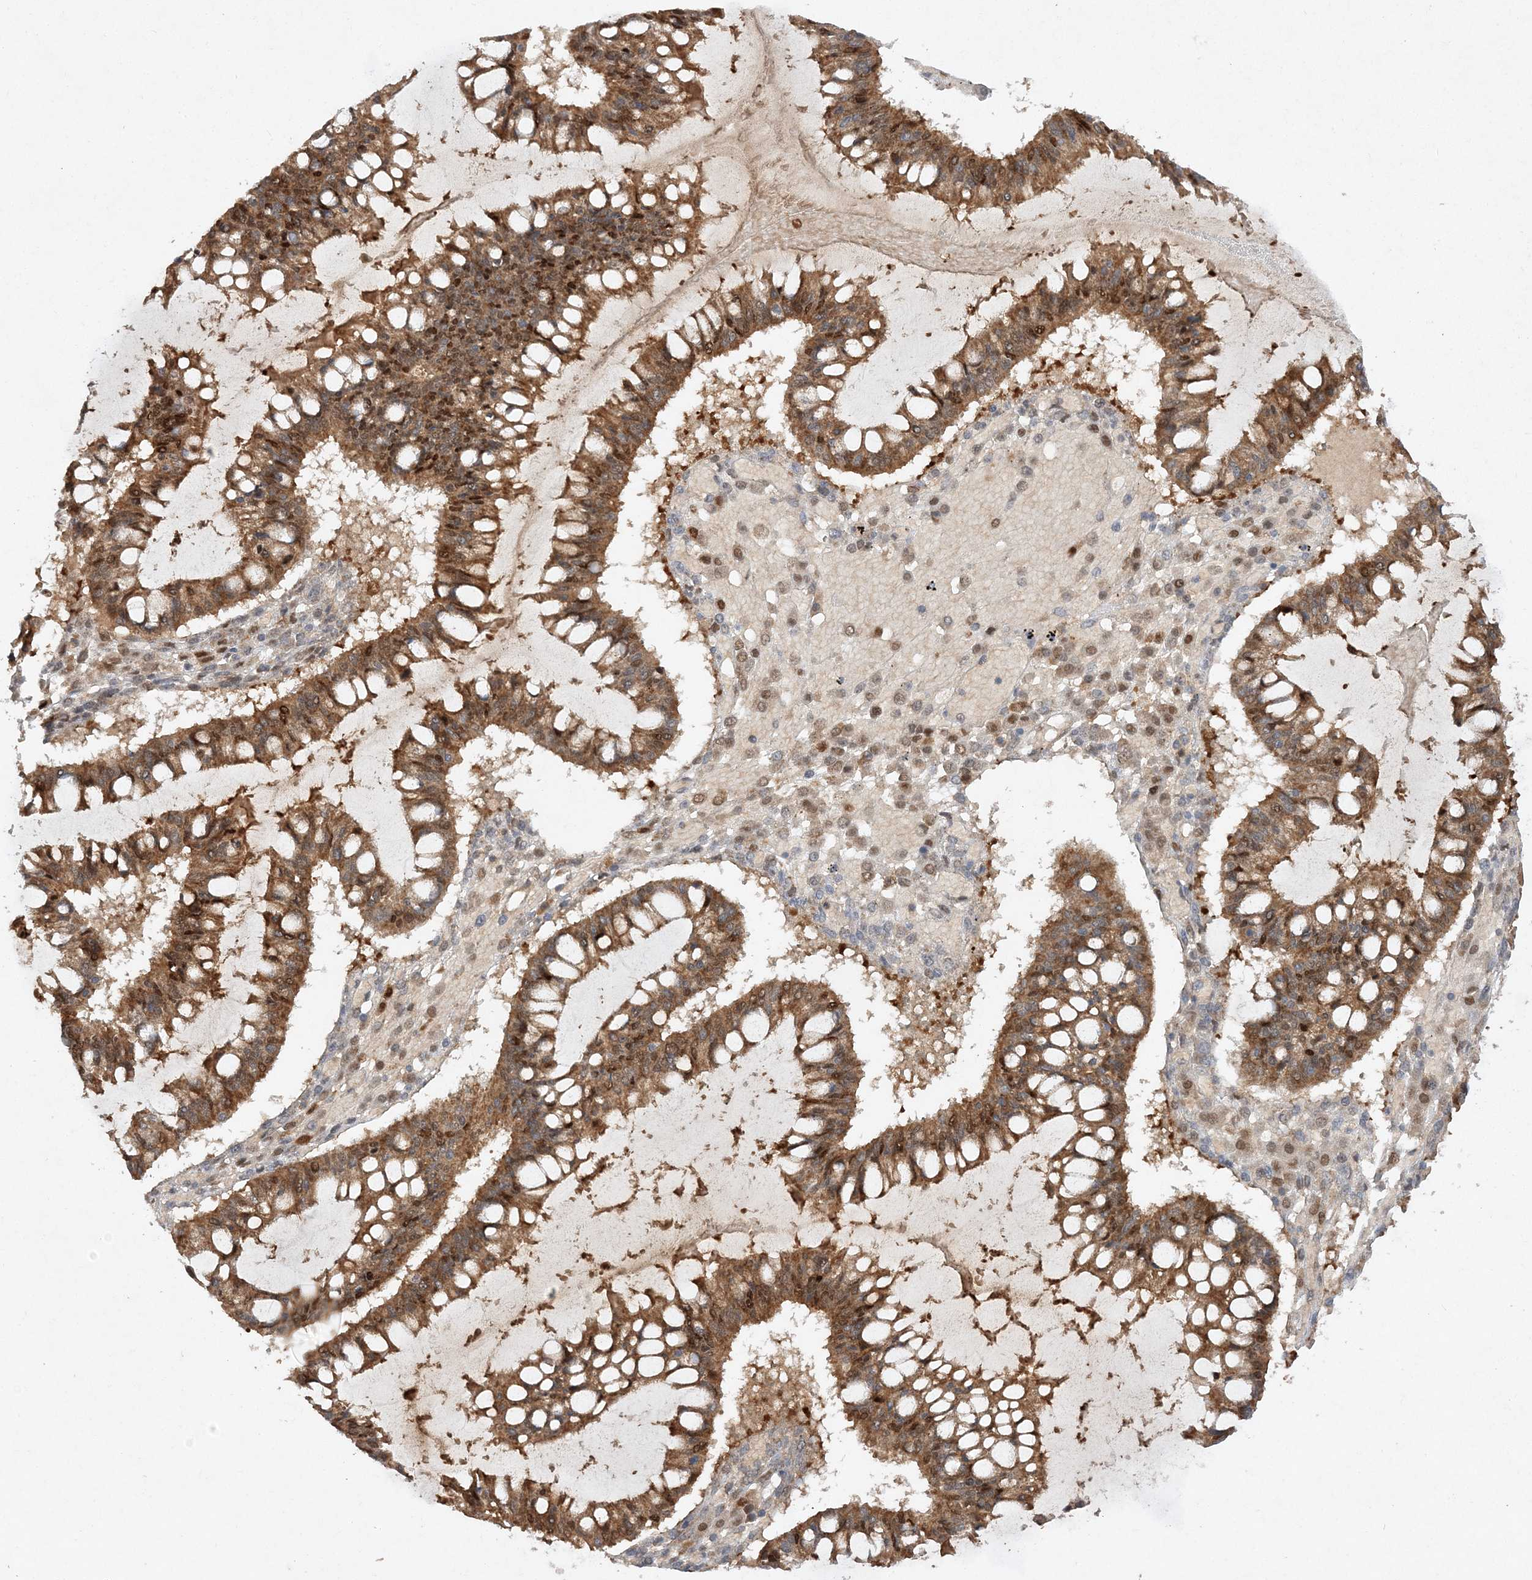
{"staining": {"intensity": "moderate", "quantity": ">75%", "location": "cytoplasmic/membranous,nuclear"}, "tissue": "ovarian cancer", "cell_type": "Tumor cells", "image_type": "cancer", "snomed": [{"axis": "morphology", "description": "Cystadenocarcinoma, mucinous, NOS"}, {"axis": "topography", "description": "Ovary"}], "caption": "About >75% of tumor cells in mucinous cystadenocarcinoma (ovarian) exhibit moderate cytoplasmic/membranous and nuclear protein expression as visualized by brown immunohistochemical staining.", "gene": "NIF3L1", "patient": {"sex": "female", "age": 73}}